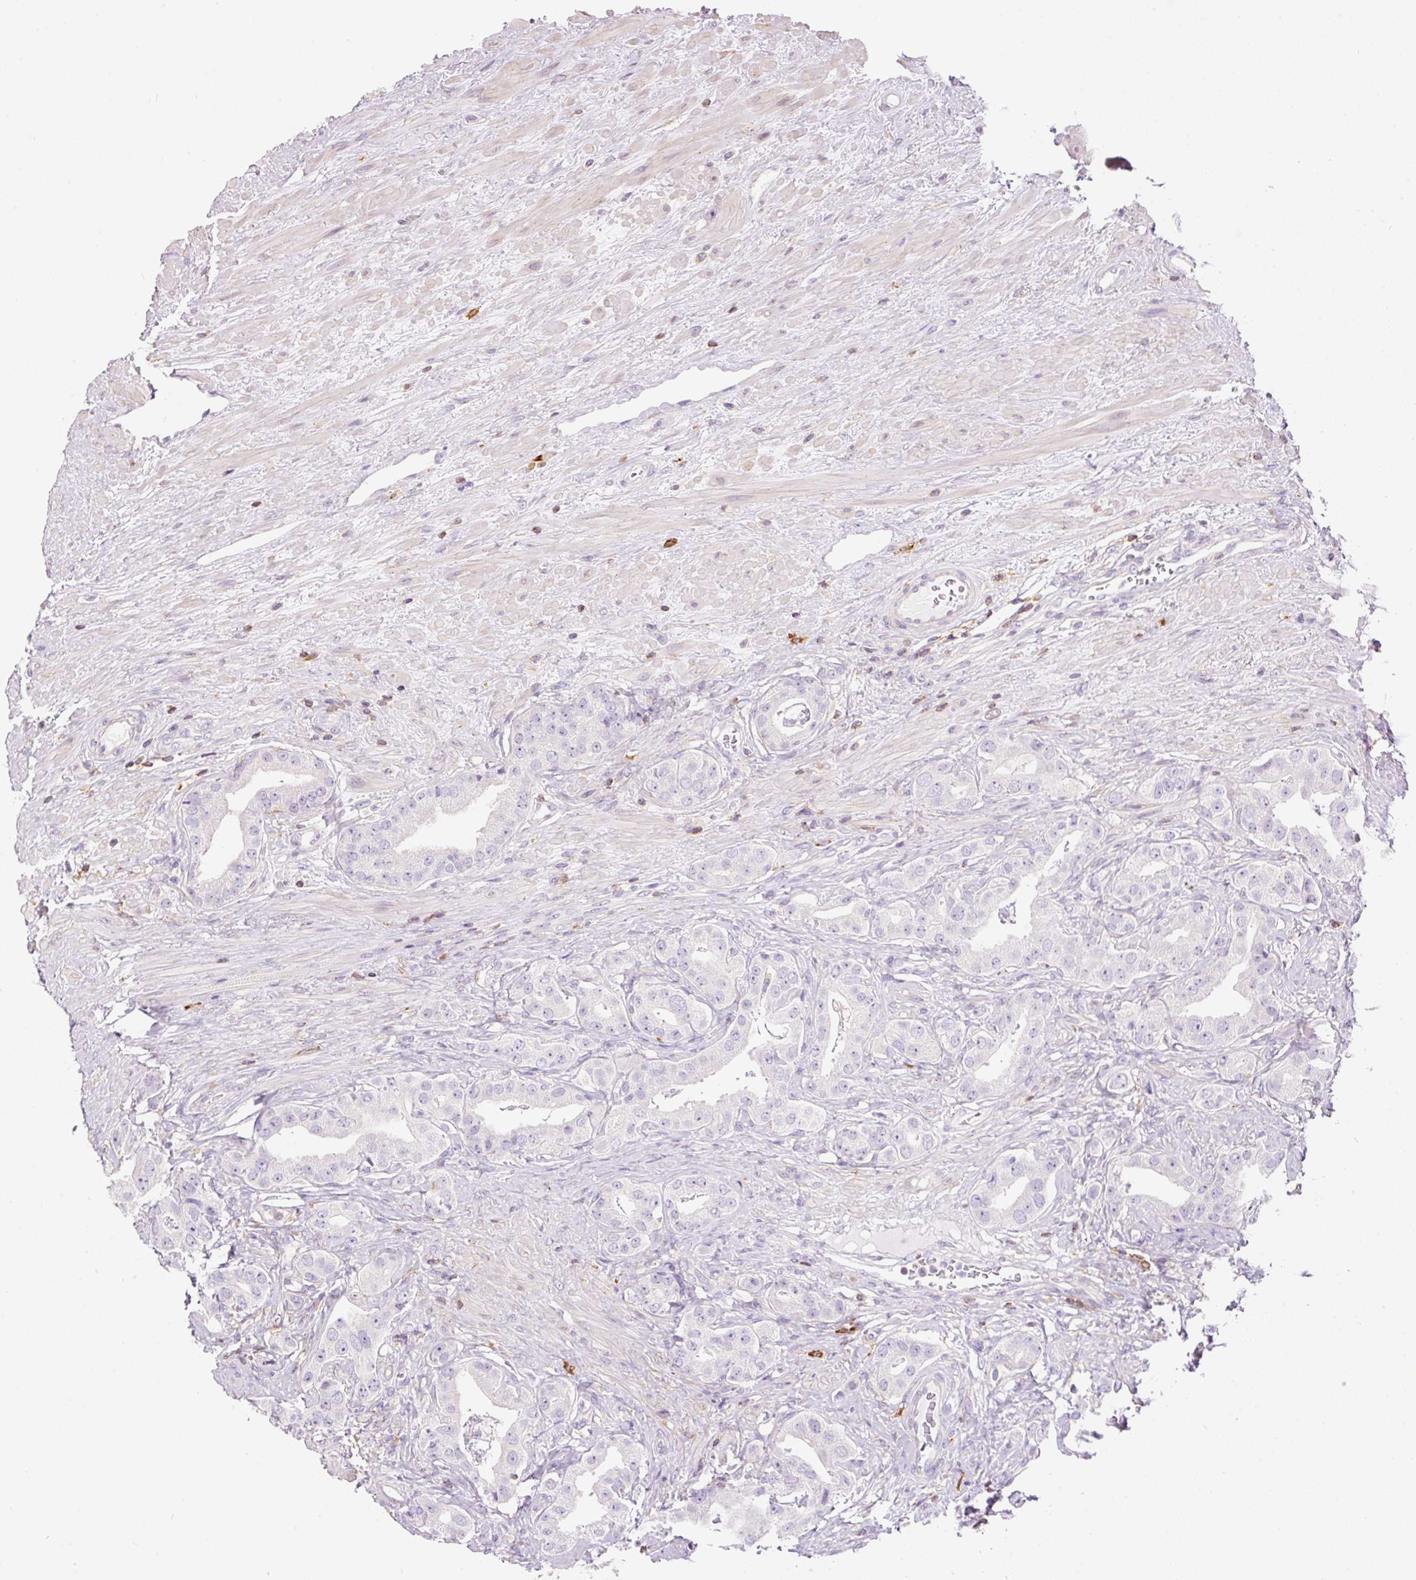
{"staining": {"intensity": "negative", "quantity": "none", "location": "none"}, "tissue": "prostate cancer", "cell_type": "Tumor cells", "image_type": "cancer", "snomed": [{"axis": "morphology", "description": "Adenocarcinoma, High grade"}, {"axis": "topography", "description": "Prostate"}], "caption": "Protein analysis of prostate cancer displays no significant positivity in tumor cells.", "gene": "DOK6", "patient": {"sex": "male", "age": 63}}